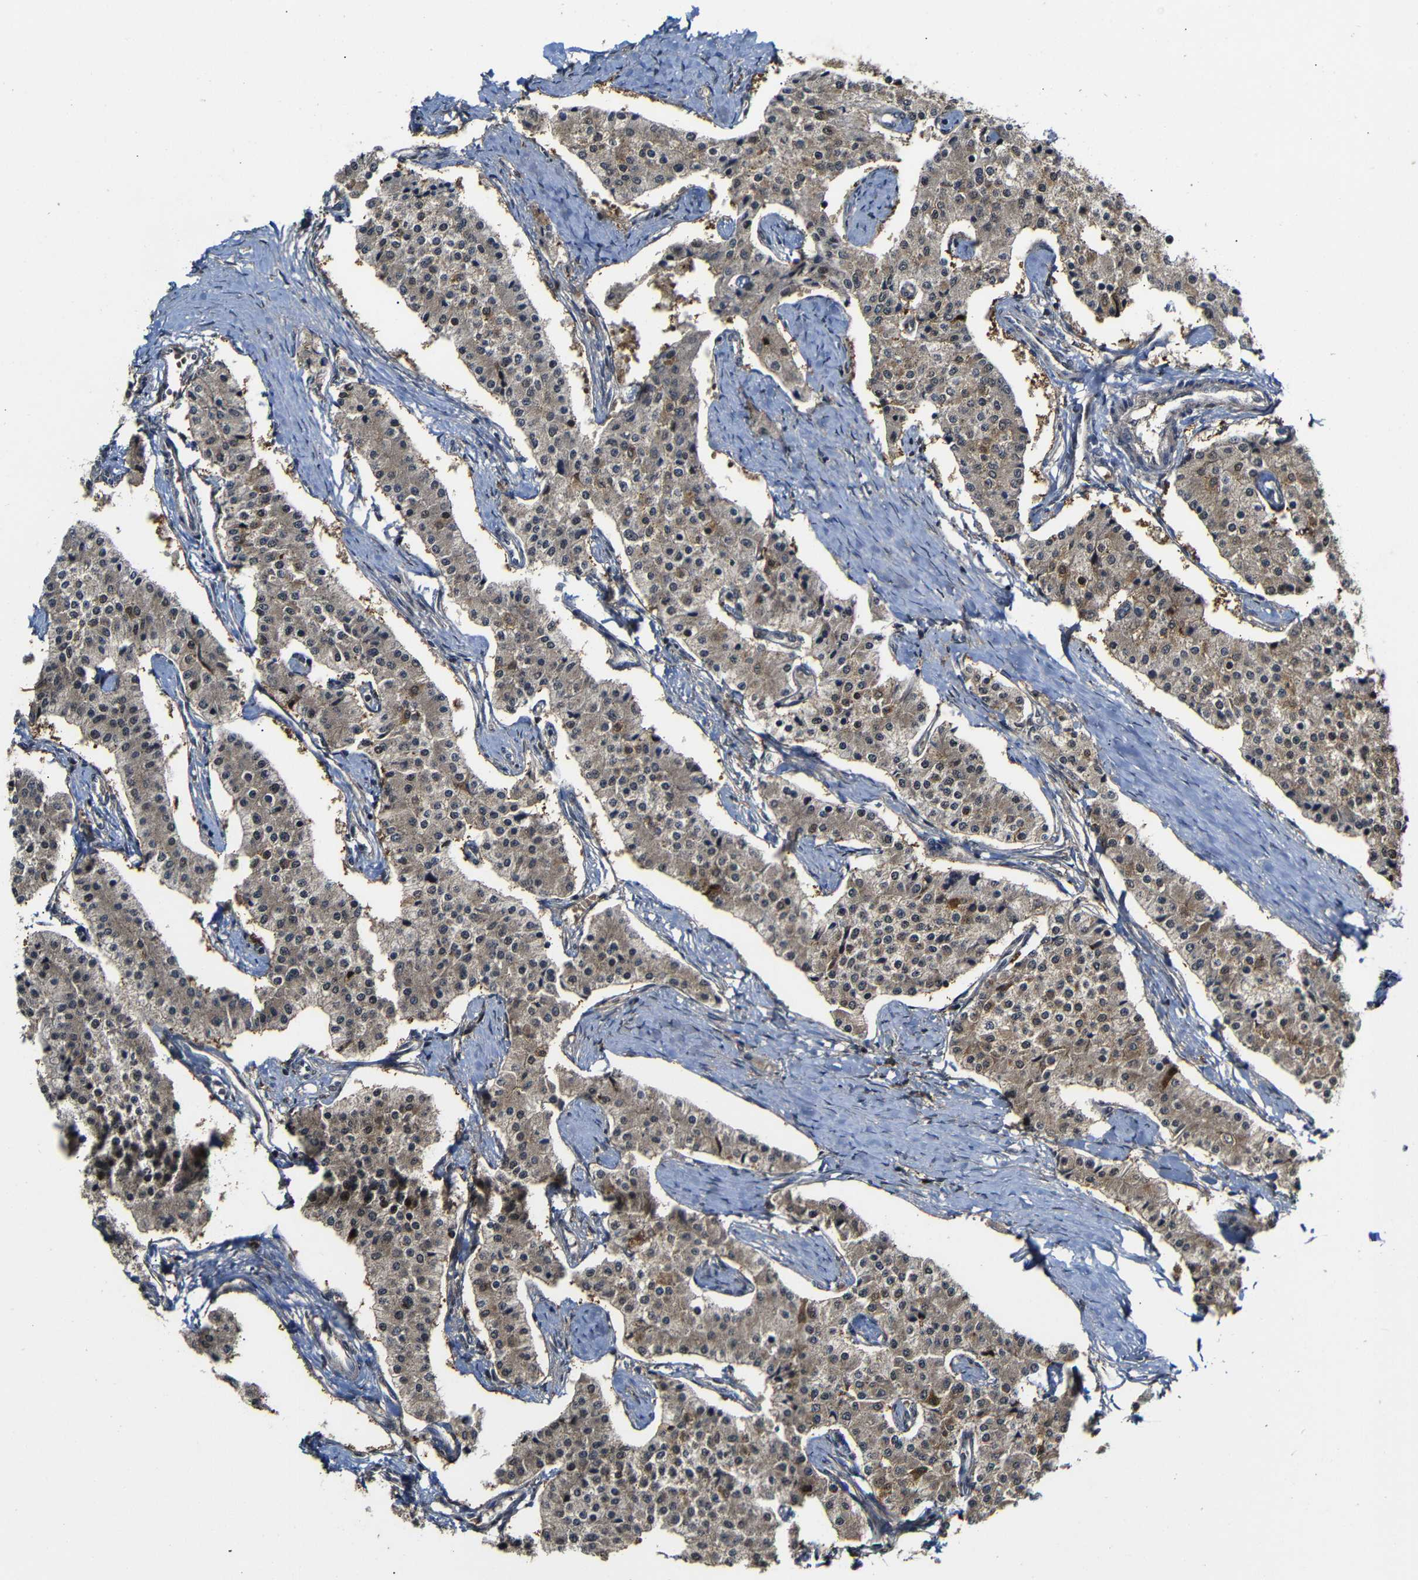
{"staining": {"intensity": "weak", "quantity": ">75%", "location": "cytoplasmic/membranous,nuclear"}, "tissue": "carcinoid", "cell_type": "Tumor cells", "image_type": "cancer", "snomed": [{"axis": "morphology", "description": "Carcinoid, malignant, NOS"}, {"axis": "topography", "description": "Colon"}], "caption": "A brown stain shows weak cytoplasmic/membranous and nuclear staining of a protein in human malignant carcinoid tumor cells.", "gene": "ATG12", "patient": {"sex": "female", "age": 52}}